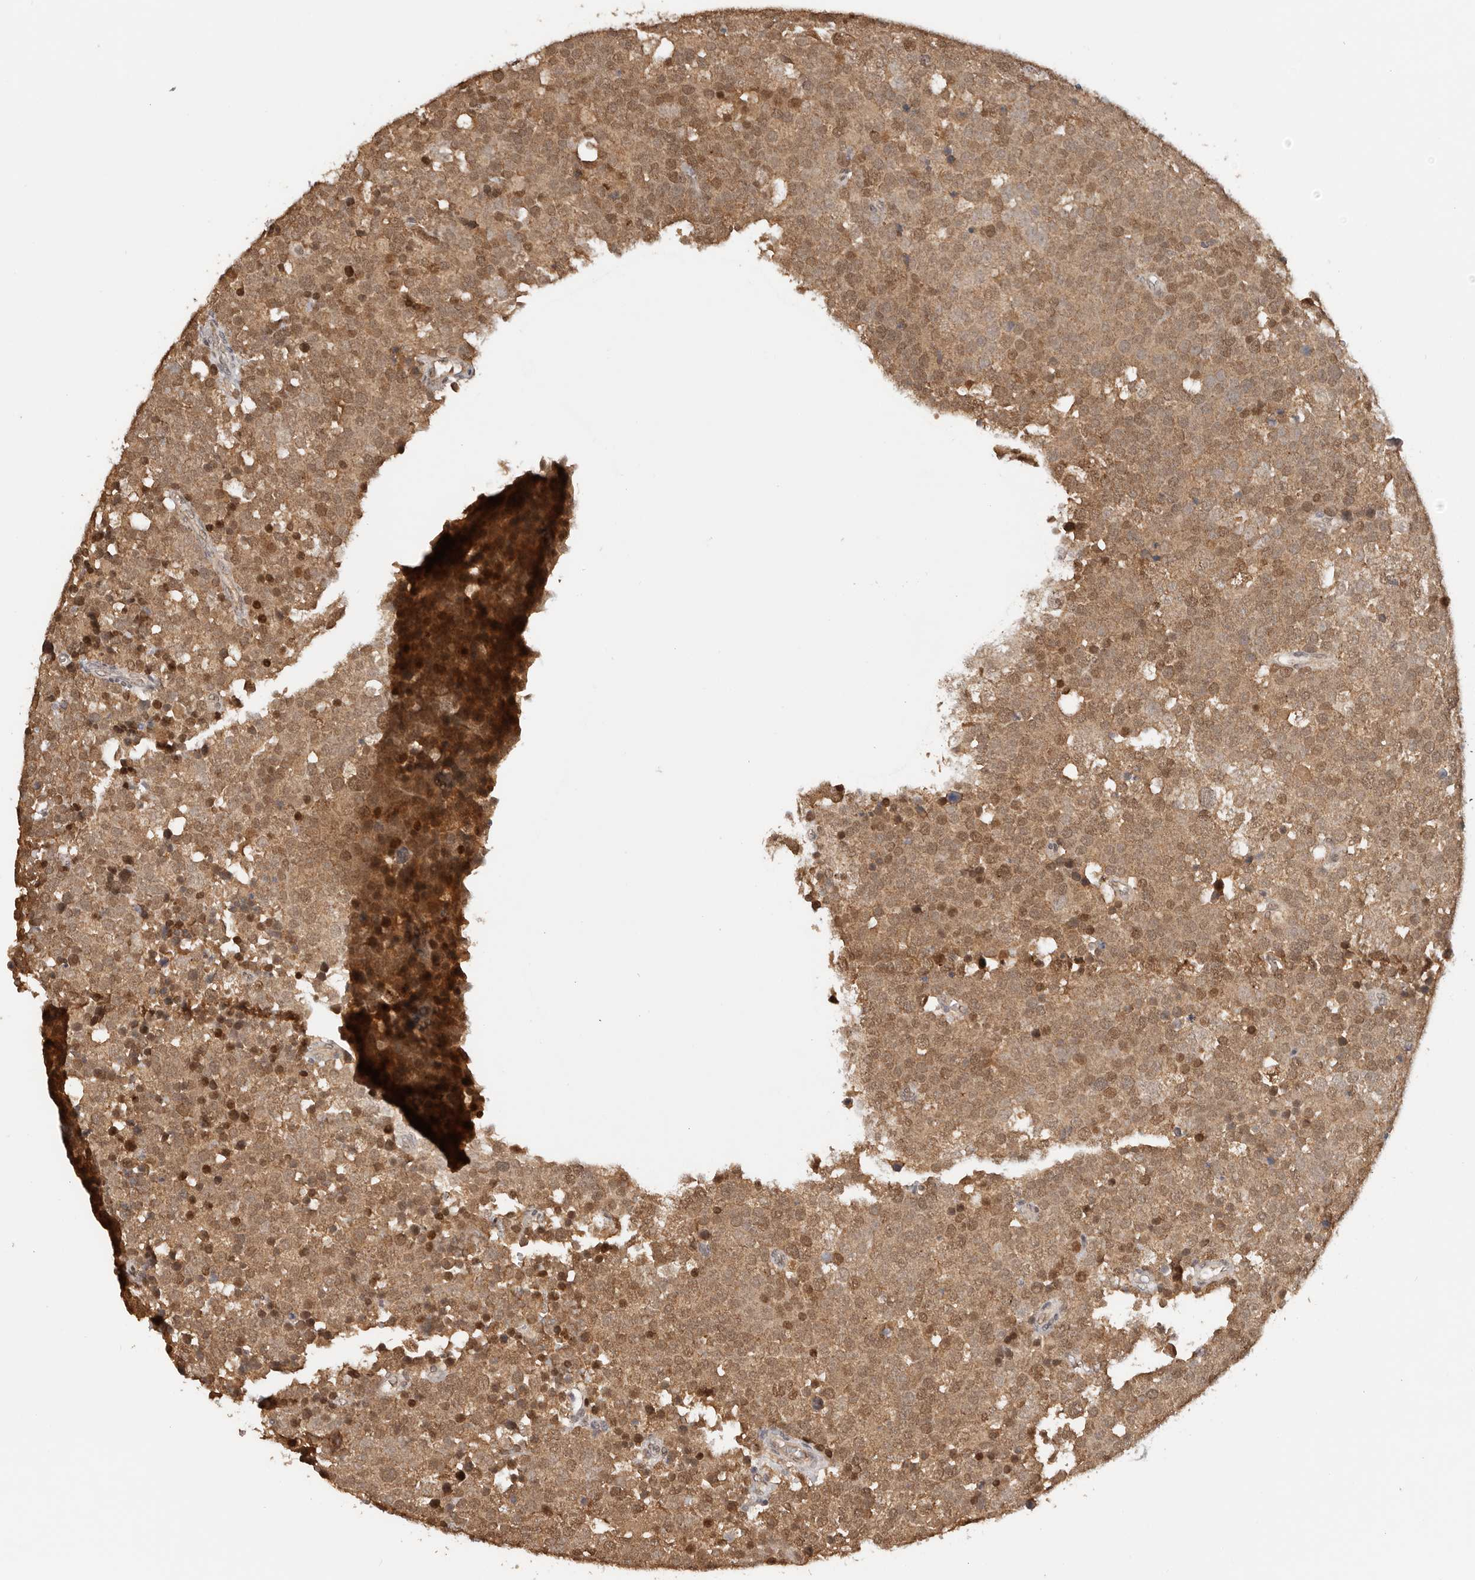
{"staining": {"intensity": "moderate", "quantity": ">75%", "location": "cytoplasmic/membranous"}, "tissue": "testis cancer", "cell_type": "Tumor cells", "image_type": "cancer", "snomed": [{"axis": "morphology", "description": "Seminoma, NOS"}, {"axis": "topography", "description": "Testis"}], "caption": "IHC histopathology image of testis cancer stained for a protein (brown), which shows medium levels of moderate cytoplasmic/membranous staining in about >75% of tumor cells.", "gene": "SEC14L1", "patient": {"sex": "male", "age": 71}}